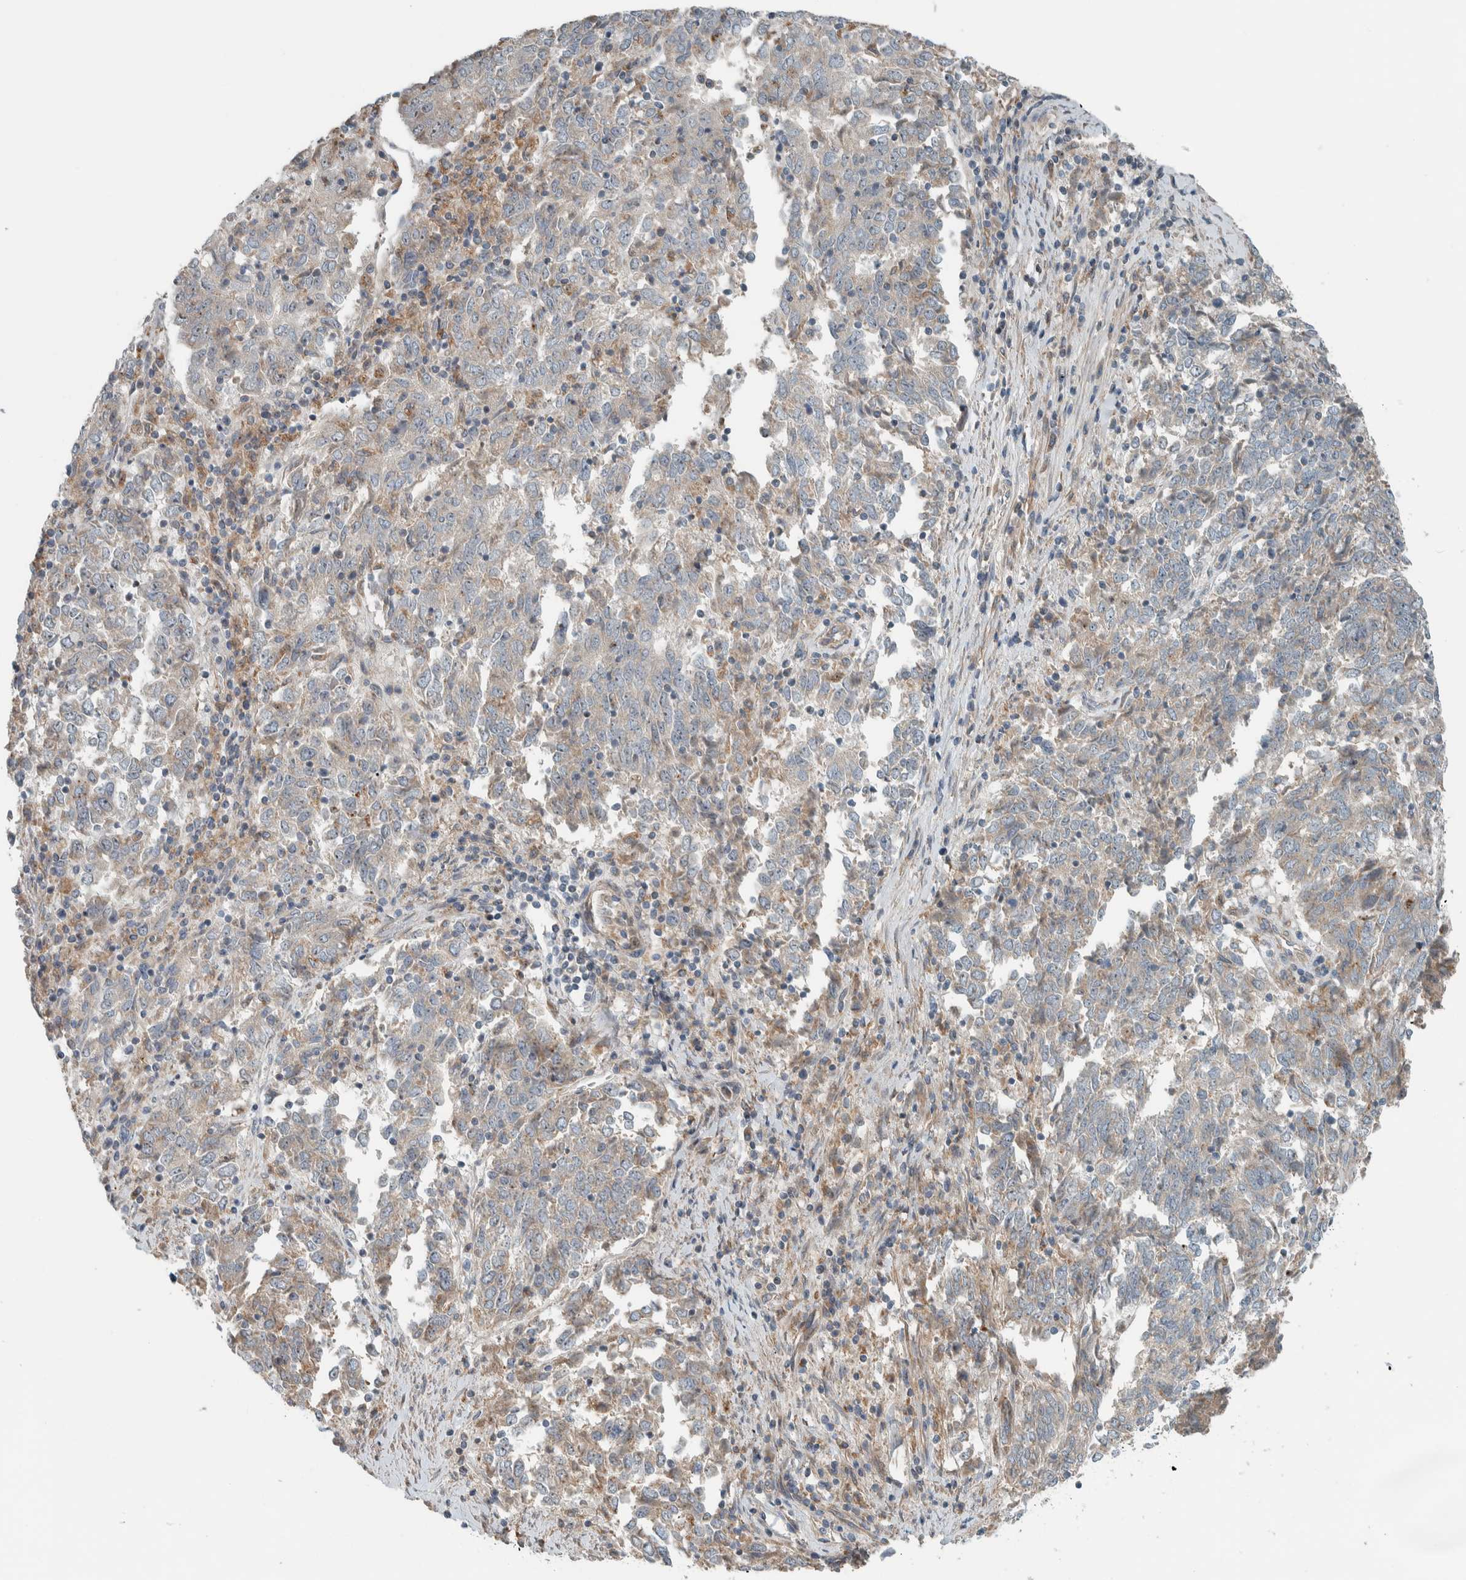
{"staining": {"intensity": "weak", "quantity": "<25%", "location": "cytoplasmic/membranous"}, "tissue": "endometrial cancer", "cell_type": "Tumor cells", "image_type": "cancer", "snomed": [{"axis": "morphology", "description": "Adenocarcinoma, NOS"}, {"axis": "topography", "description": "Endometrium"}], "caption": "Endometrial cancer (adenocarcinoma) was stained to show a protein in brown. There is no significant expression in tumor cells. Nuclei are stained in blue.", "gene": "SLFN12L", "patient": {"sex": "female", "age": 80}}